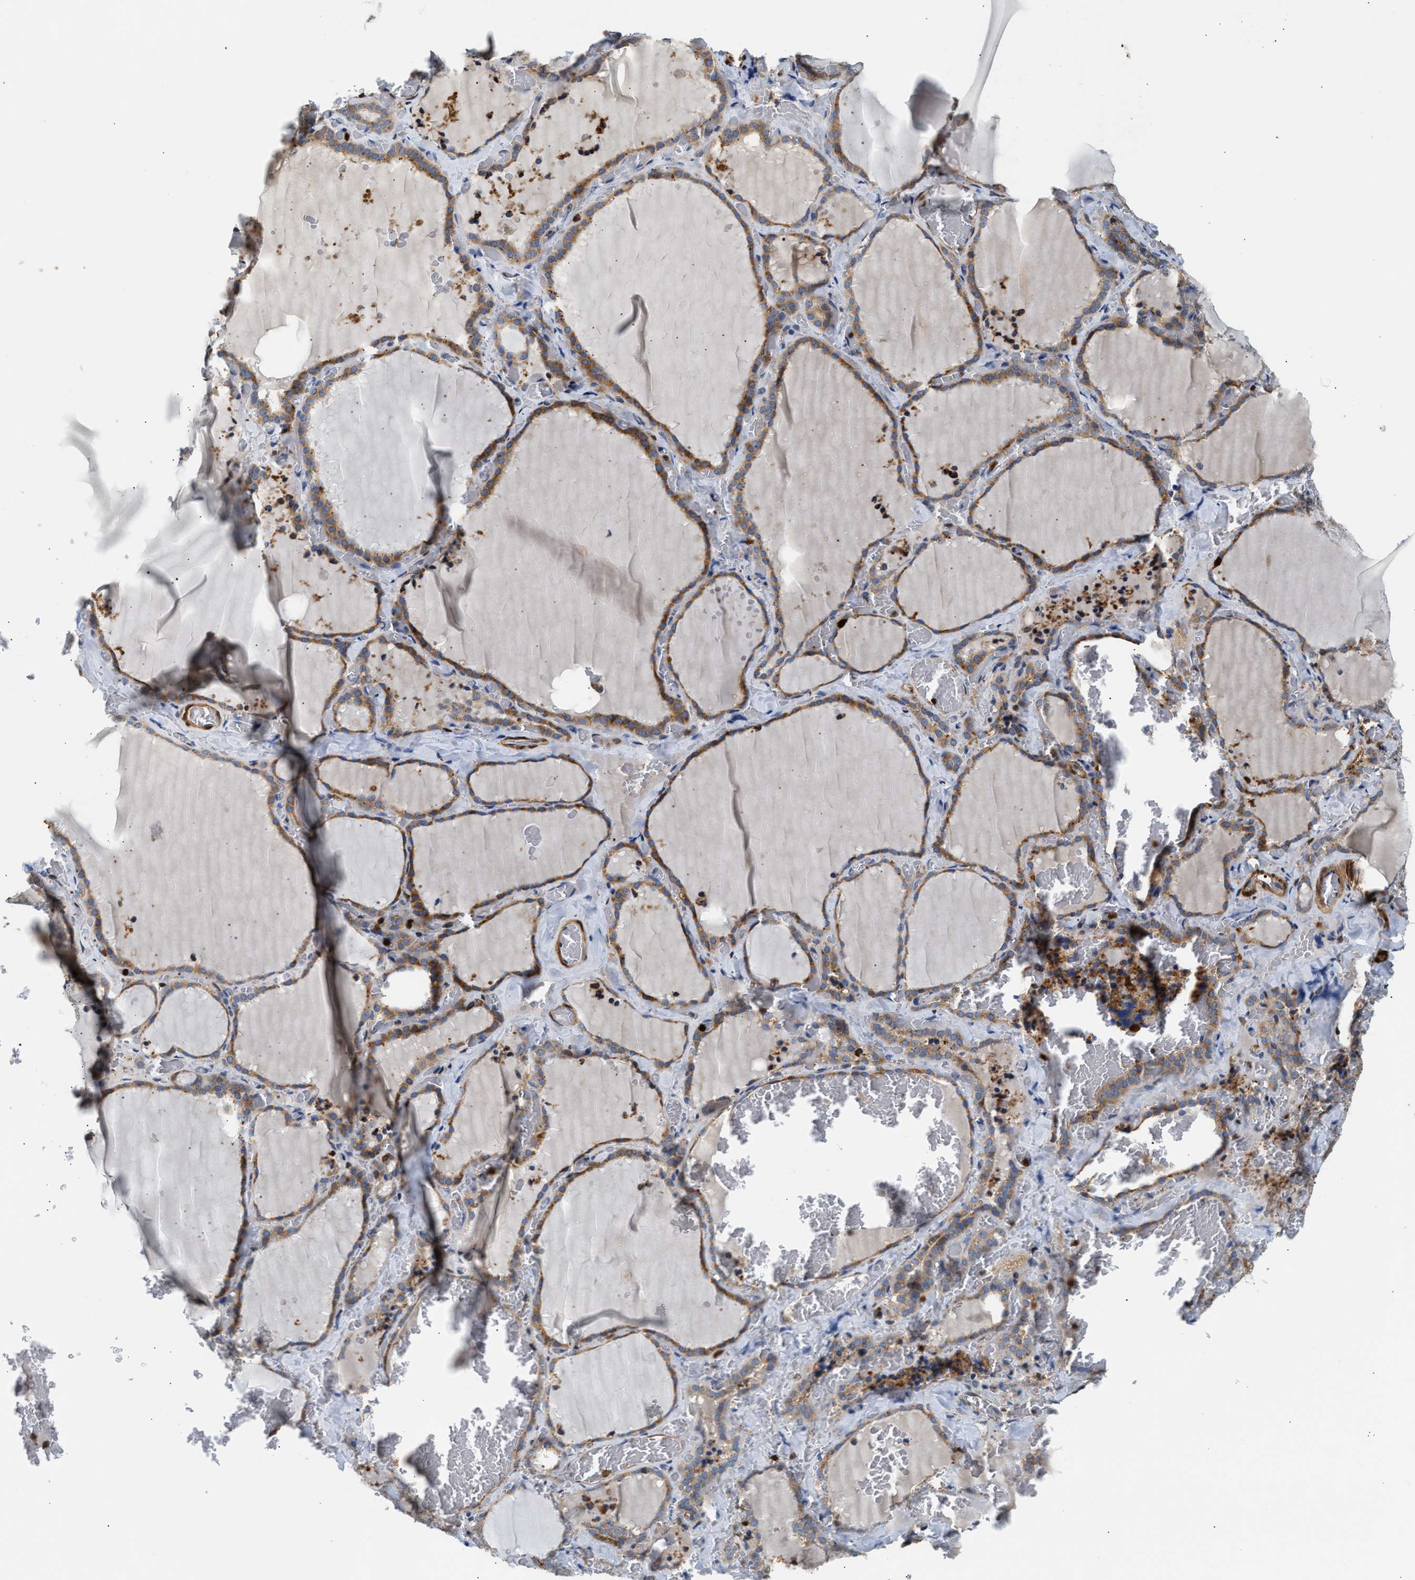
{"staining": {"intensity": "moderate", "quantity": ">75%", "location": "cytoplasmic/membranous"}, "tissue": "thyroid gland", "cell_type": "Glandular cells", "image_type": "normal", "snomed": [{"axis": "morphology", "description": "Normal tissue, NOS"}, {"axis": "topography", "description": "Thyroid gland"}], "caption": "Immunohistochemical staining of benign human thyroid gland exhibits moderate cytoplasmic/membranous protein expression in approximately >75% of glandular cells. Nuclei are stained in blue.", "gene": "SLIT2", "patient": {"sex": "female", "age": 22}}